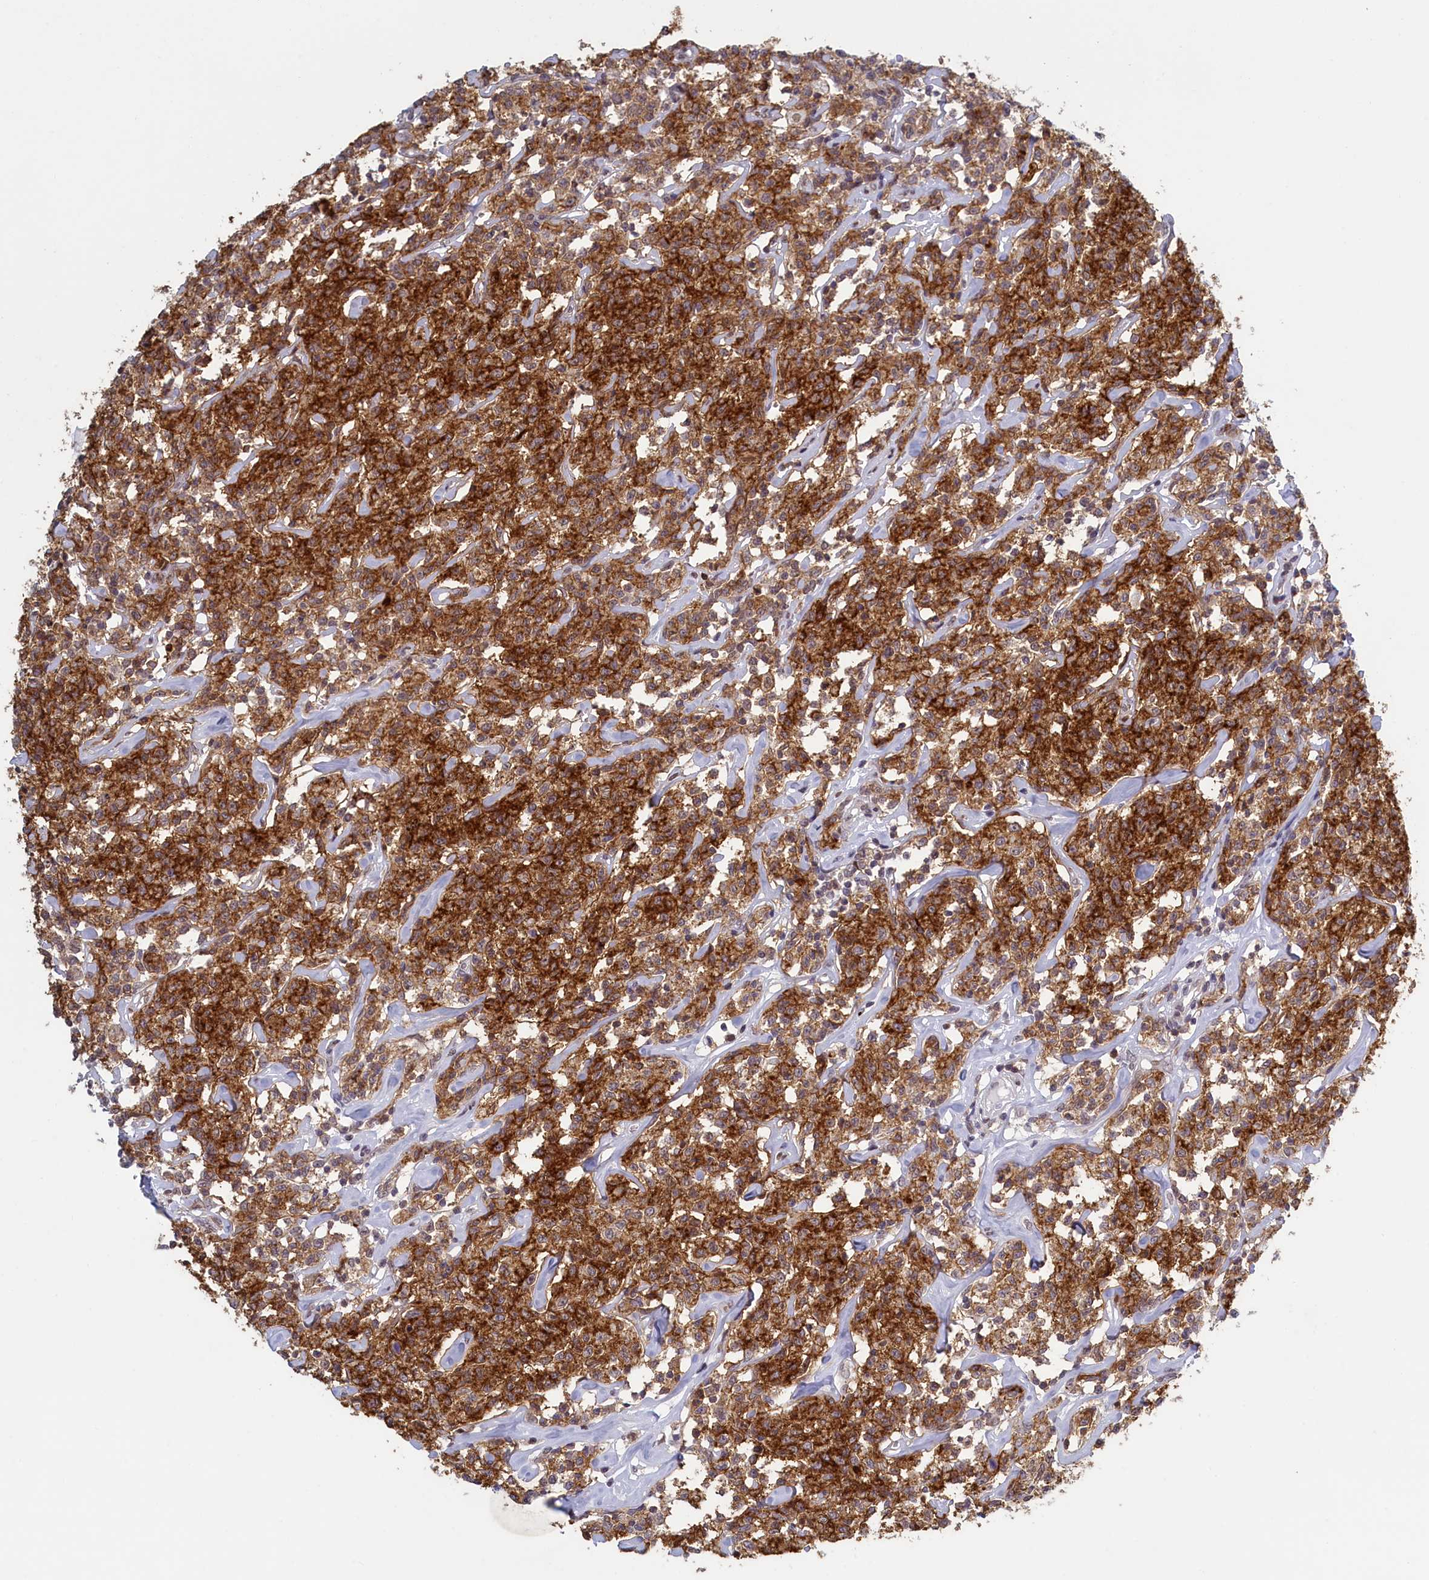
{"staining": {"intensity": "strong", "quantity": ">75%", "location": "cytoplasmic/membranous"}, "tissue": "lymphoma", "cell_type": "Tumor cells", "image_type": "cancer", "snomed": [{"axis": "morphology", "description": "Malignant lymphoma, non-Hodgkin's type, Low grade"}, {"axis": "topography", "description": "Small intestine"}], "caption": "Low-grade malignant lymphoma, non-Hodgkin's type tissue shows strong cytoplasmic/membranous staining in about >75% of tumor cells The protein is shown in brown color, while the nuclei are stained blue.", "gene": "ATF7IP2", "patient": {"sex": "female", "age": 59}}